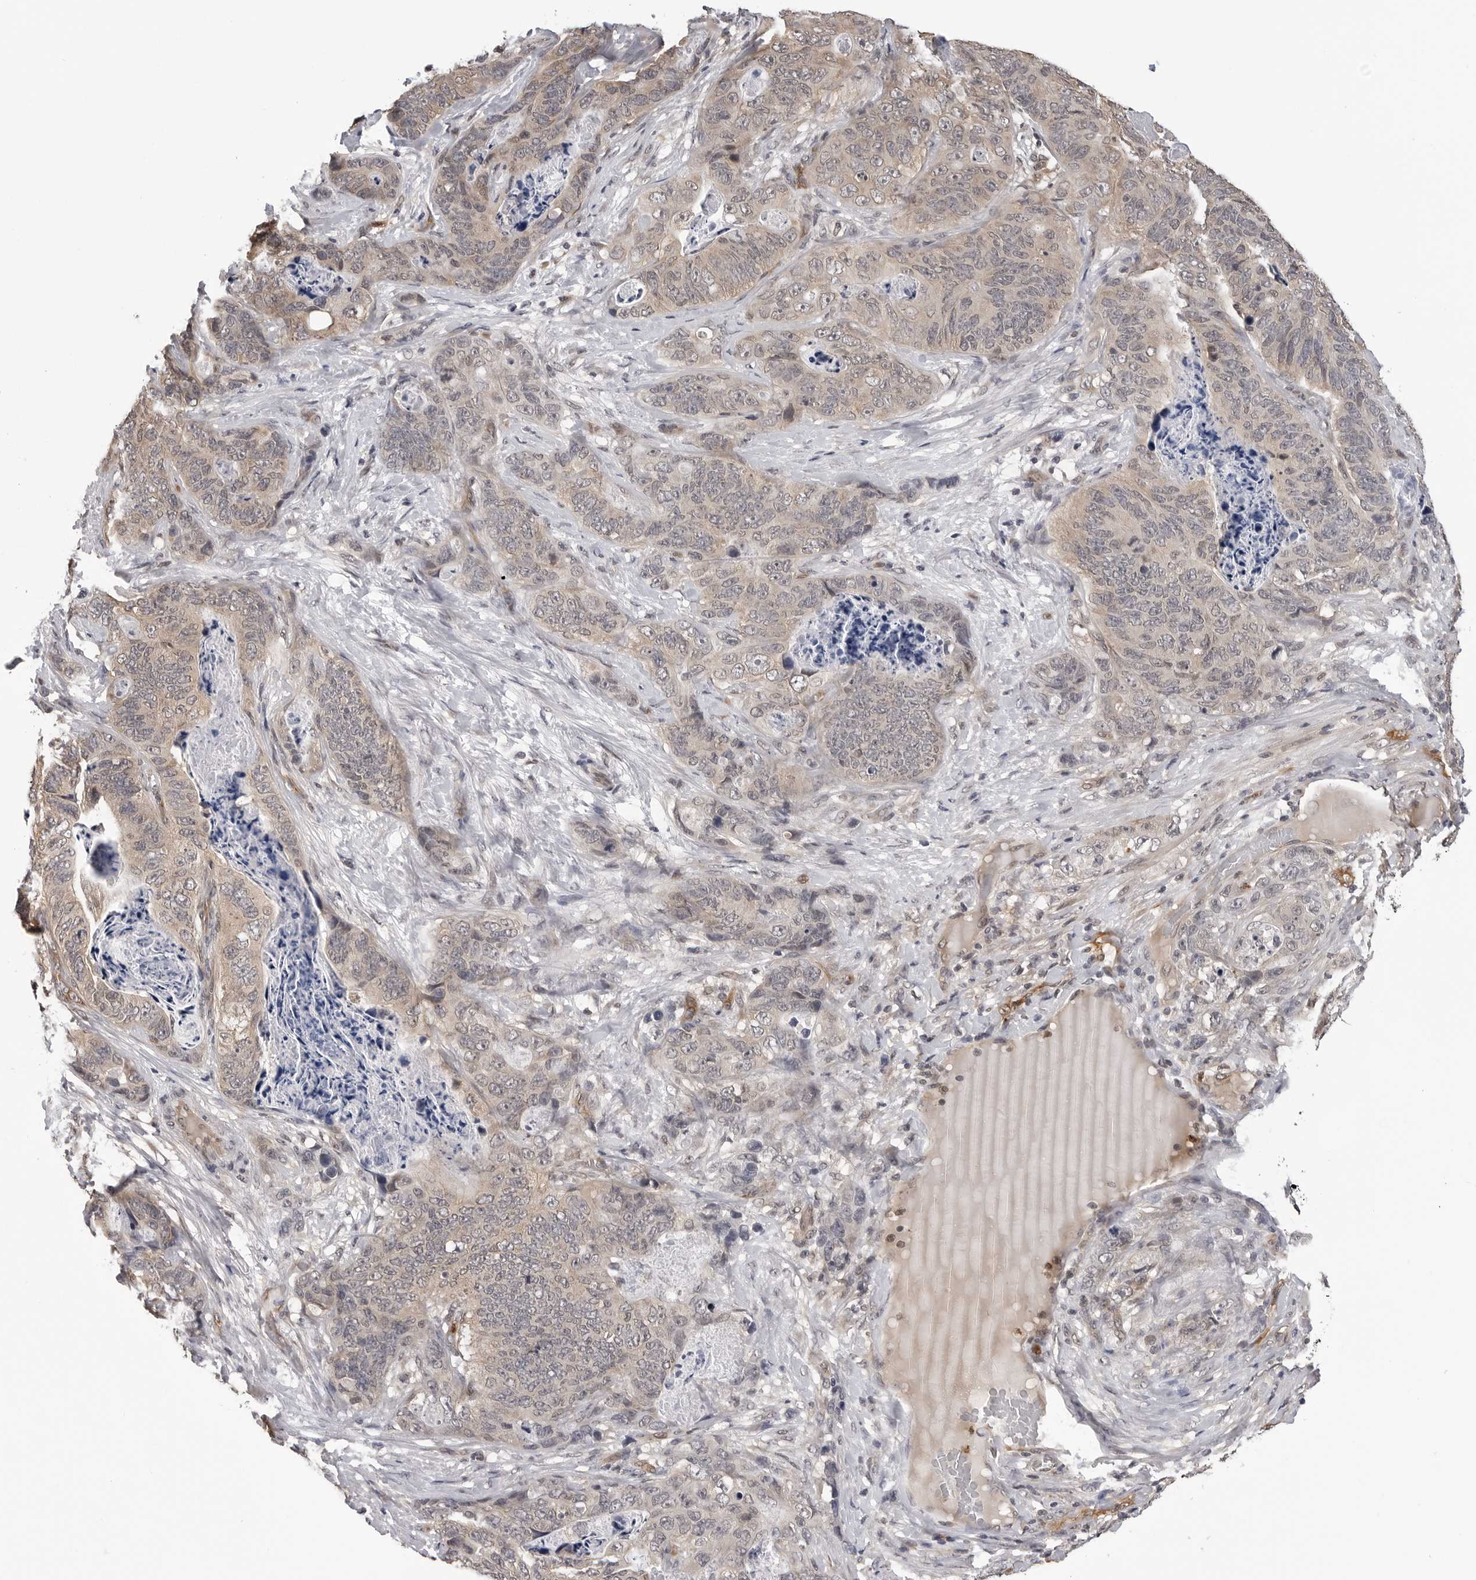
{"staining": {"intensity": "weak", "quantity": "25%-75%", "location": "cytoplasmic/membranous"}, "tissue": "stomach cancer", "cell_type": "Tumor cells", "image_type": "cancer", "snomed": [{"axis": "morphology", "description": "Normal tissue, NOS"}, {"axis": "morphology", "description": "Adenocarcinoma, NOS"}, {"axis": "topography", "description": "Stomach"}], "caption": "Protein analysis of stomach adenocarcinoma tissue reveals weak cytoplasmic/membranous expression in approximately 25%-75% of tumor cells. (Brightfield microscopy of DAB IHC at high magnification).", "gene": "TRMT13", "patient": {"sex": "female", "age": 89}}